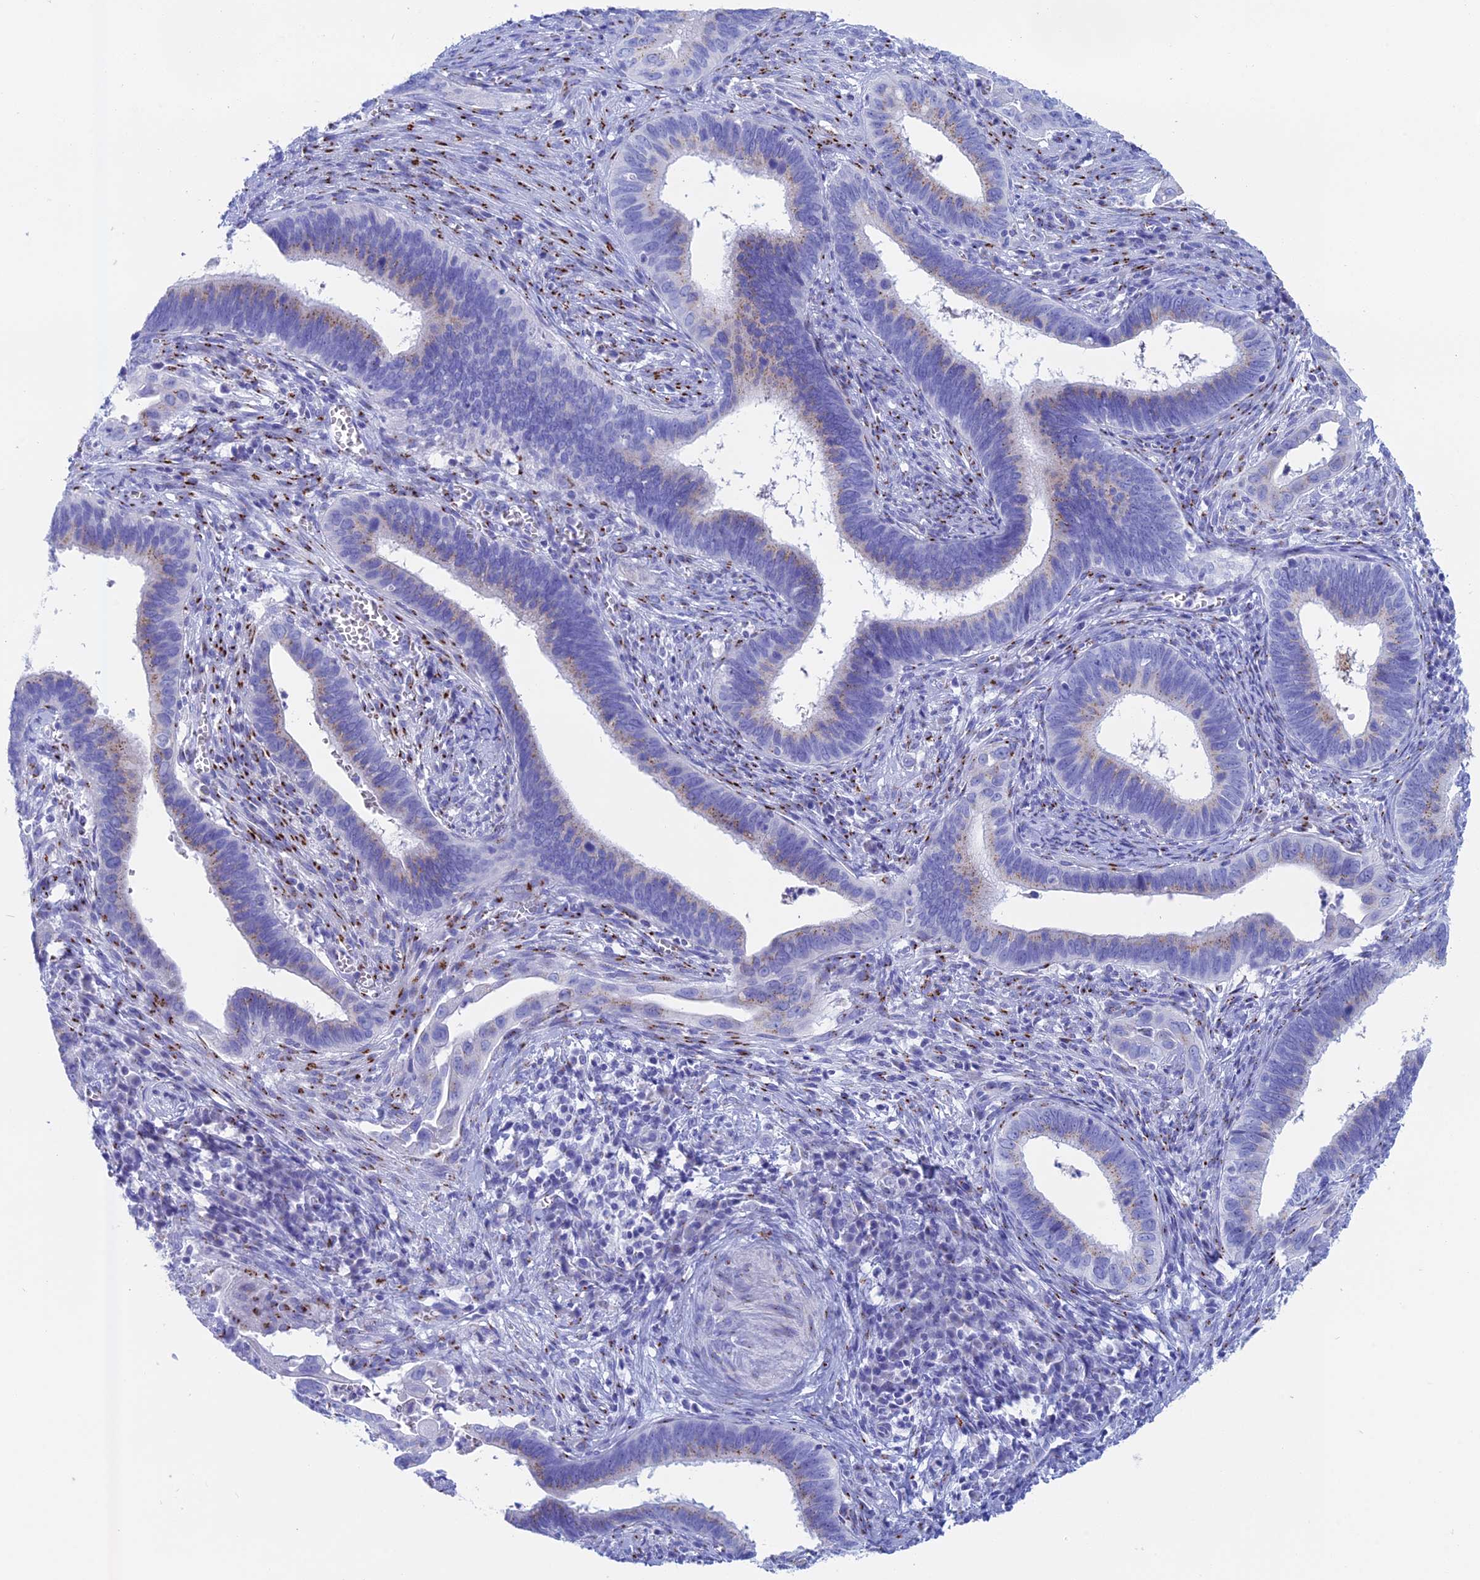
{"staining": {"intensity": "moderate", "quantity": "<25%", "location": "cytoplasmic/membranous"}, "tissue": "cervical cancer", "cell_type": "Tumor cells", "image_type": "cancer", "snomed": [{"axis": "morphology", "description": "Adenocarcinoma, NOS"}, {"axis": "topography", "description": "Cervix"}], "caption": "This is a photomicrograph of immunohistochemistry staining of cervical cancer, which shows moderate expression in the cytoplasmic/membranous of tumor cells.", "gene": "ERICH4", "patient": {"sex": "female", "age": 42}}